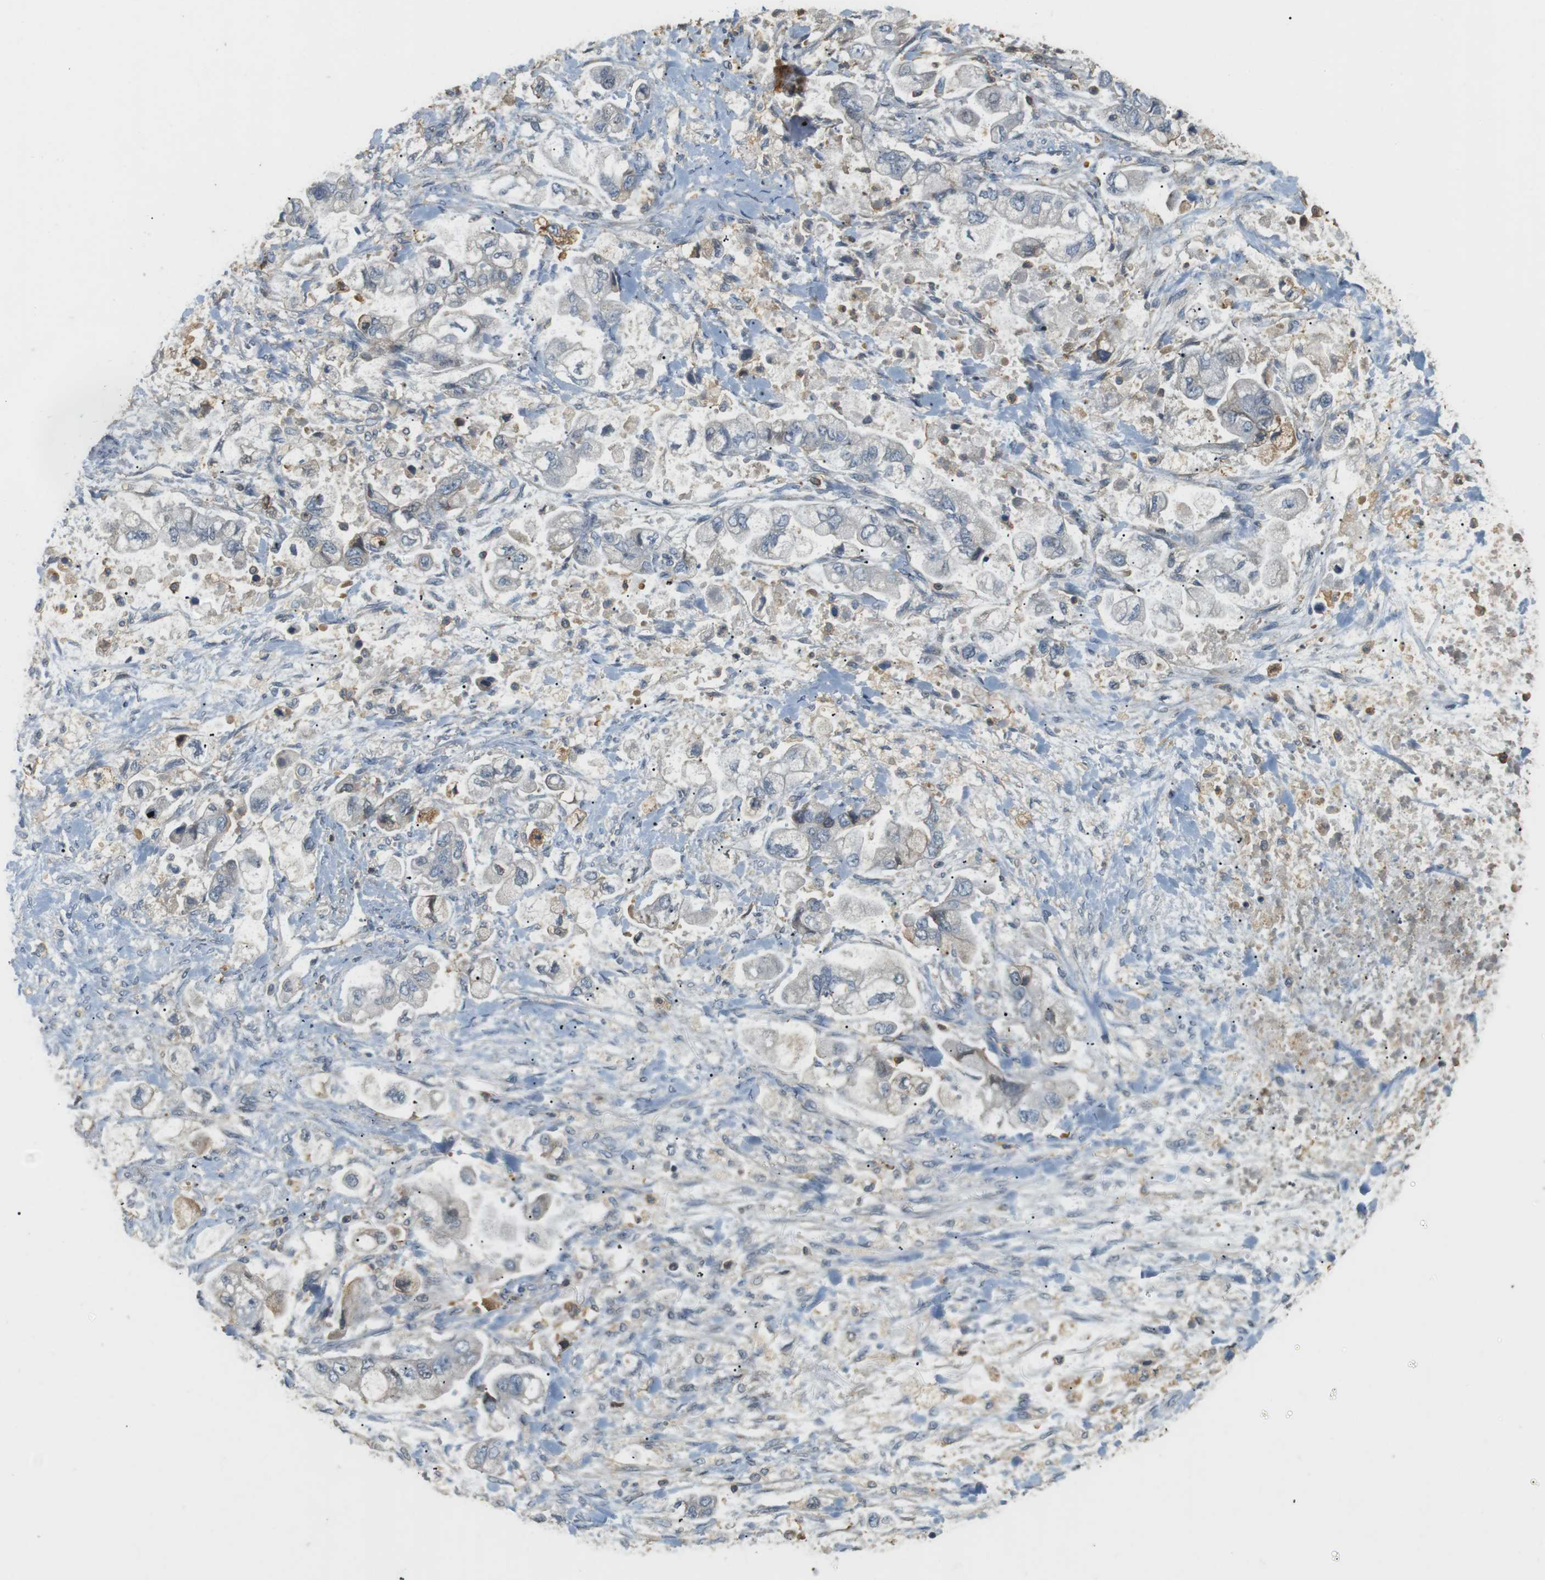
{"staining": {"intensity": "weak", "quantity": "25%-75%", "location": "cytoplasmic/membranous"}, "tissue": "stomach cancer", "cell_type": "Tumor cells", "image_type": "cancer", "snomed": [{"axis": "morphology", "description": "Normal tissue, NOS"}, {"axis": "morphology", "description": "Adenocarcinoma, NOS"}, {"axis": "topography", "description": "Stomach"}], "caption": "Immunohistochemical staining of human adenocarcinoma (stomach) demonstrates low levels of weak cytoplasmic/membranous protein expression in approximately 25%-75% of tumor cells.", "gene": "P2RY1", "patient": {"sex": "male", "age": 62}}